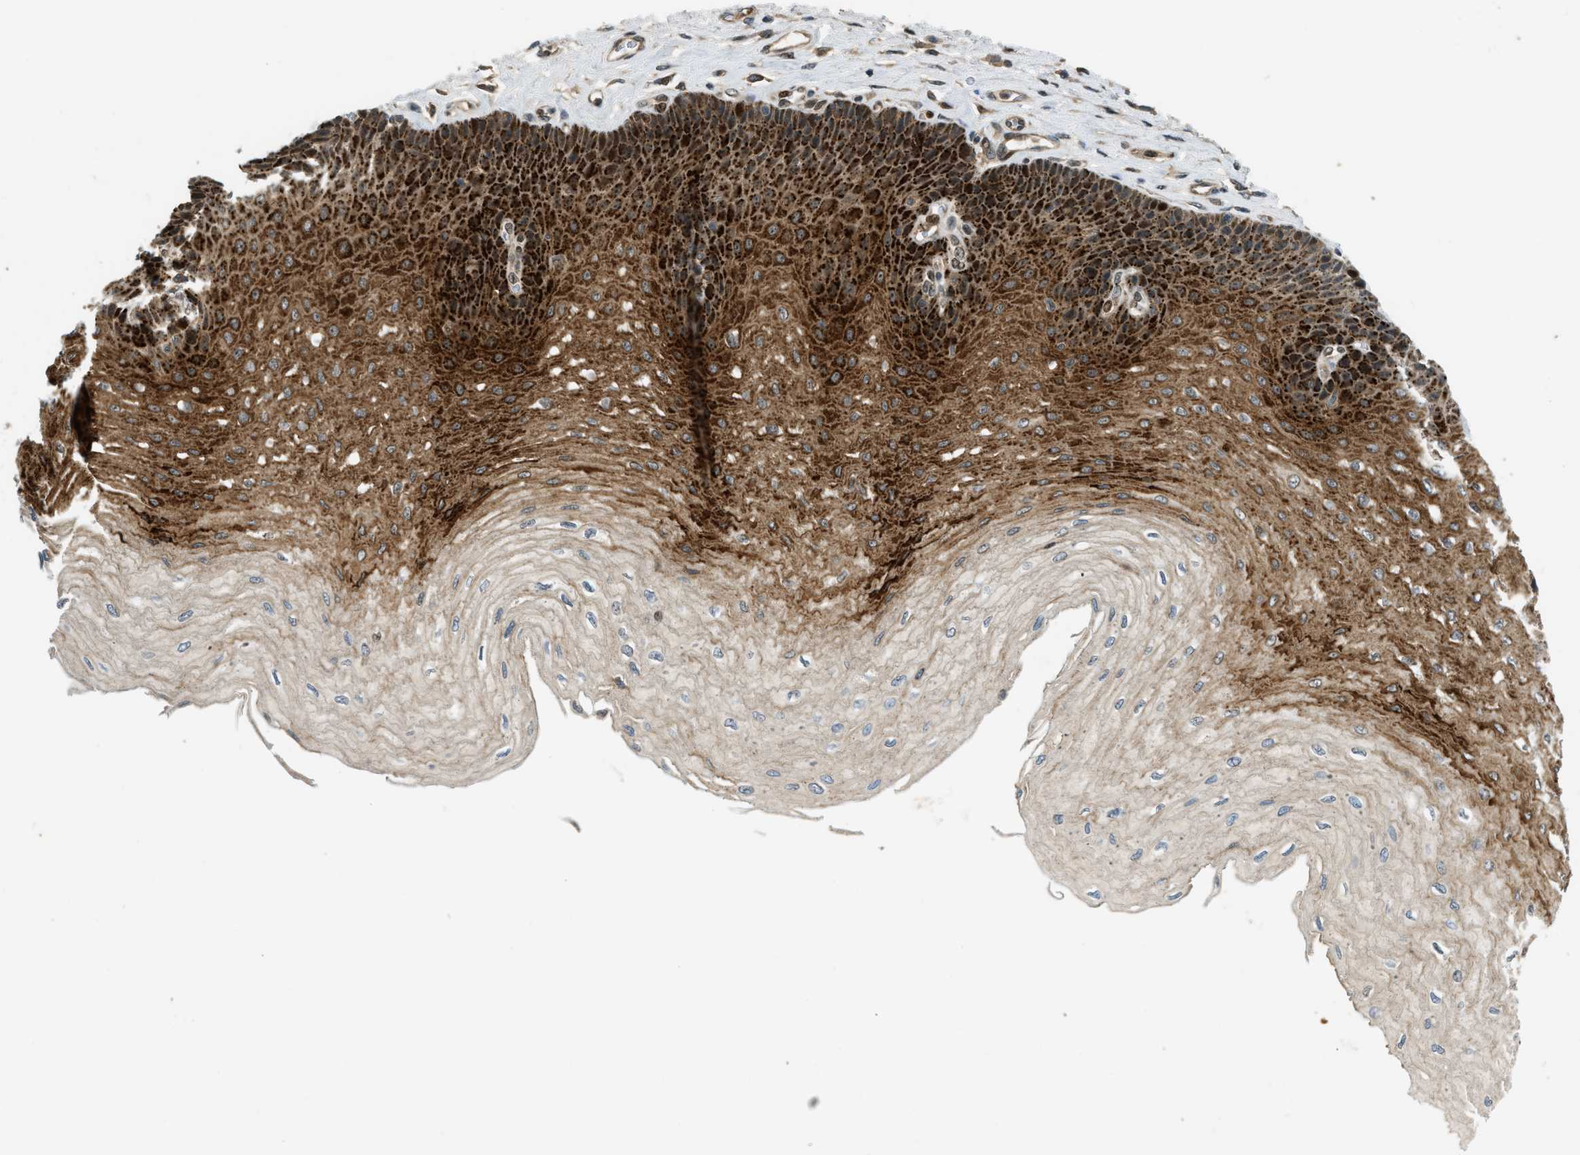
{"staining": {"intensity": "strong", "quantity": "25%-75%", "location": "cytoplasmic/membranous"}, "tissue": "esophagus", "cell_type": "Squamous epithelial cells", "image_type": "normal", "snomed": [{"axis": "morphology", "description": "Normal tissue, NOS"}, {"axis": "topography", "description": "Esophagus"}], "caption": "Esophagus stained with a brown dye demonstrates strong cytoplasmic/membranous positive expression in approximately 25%-75% of squamous epithelial cells.", "gene": "TRAPPC14", "patient": {"sex": "female", "age": 72}}